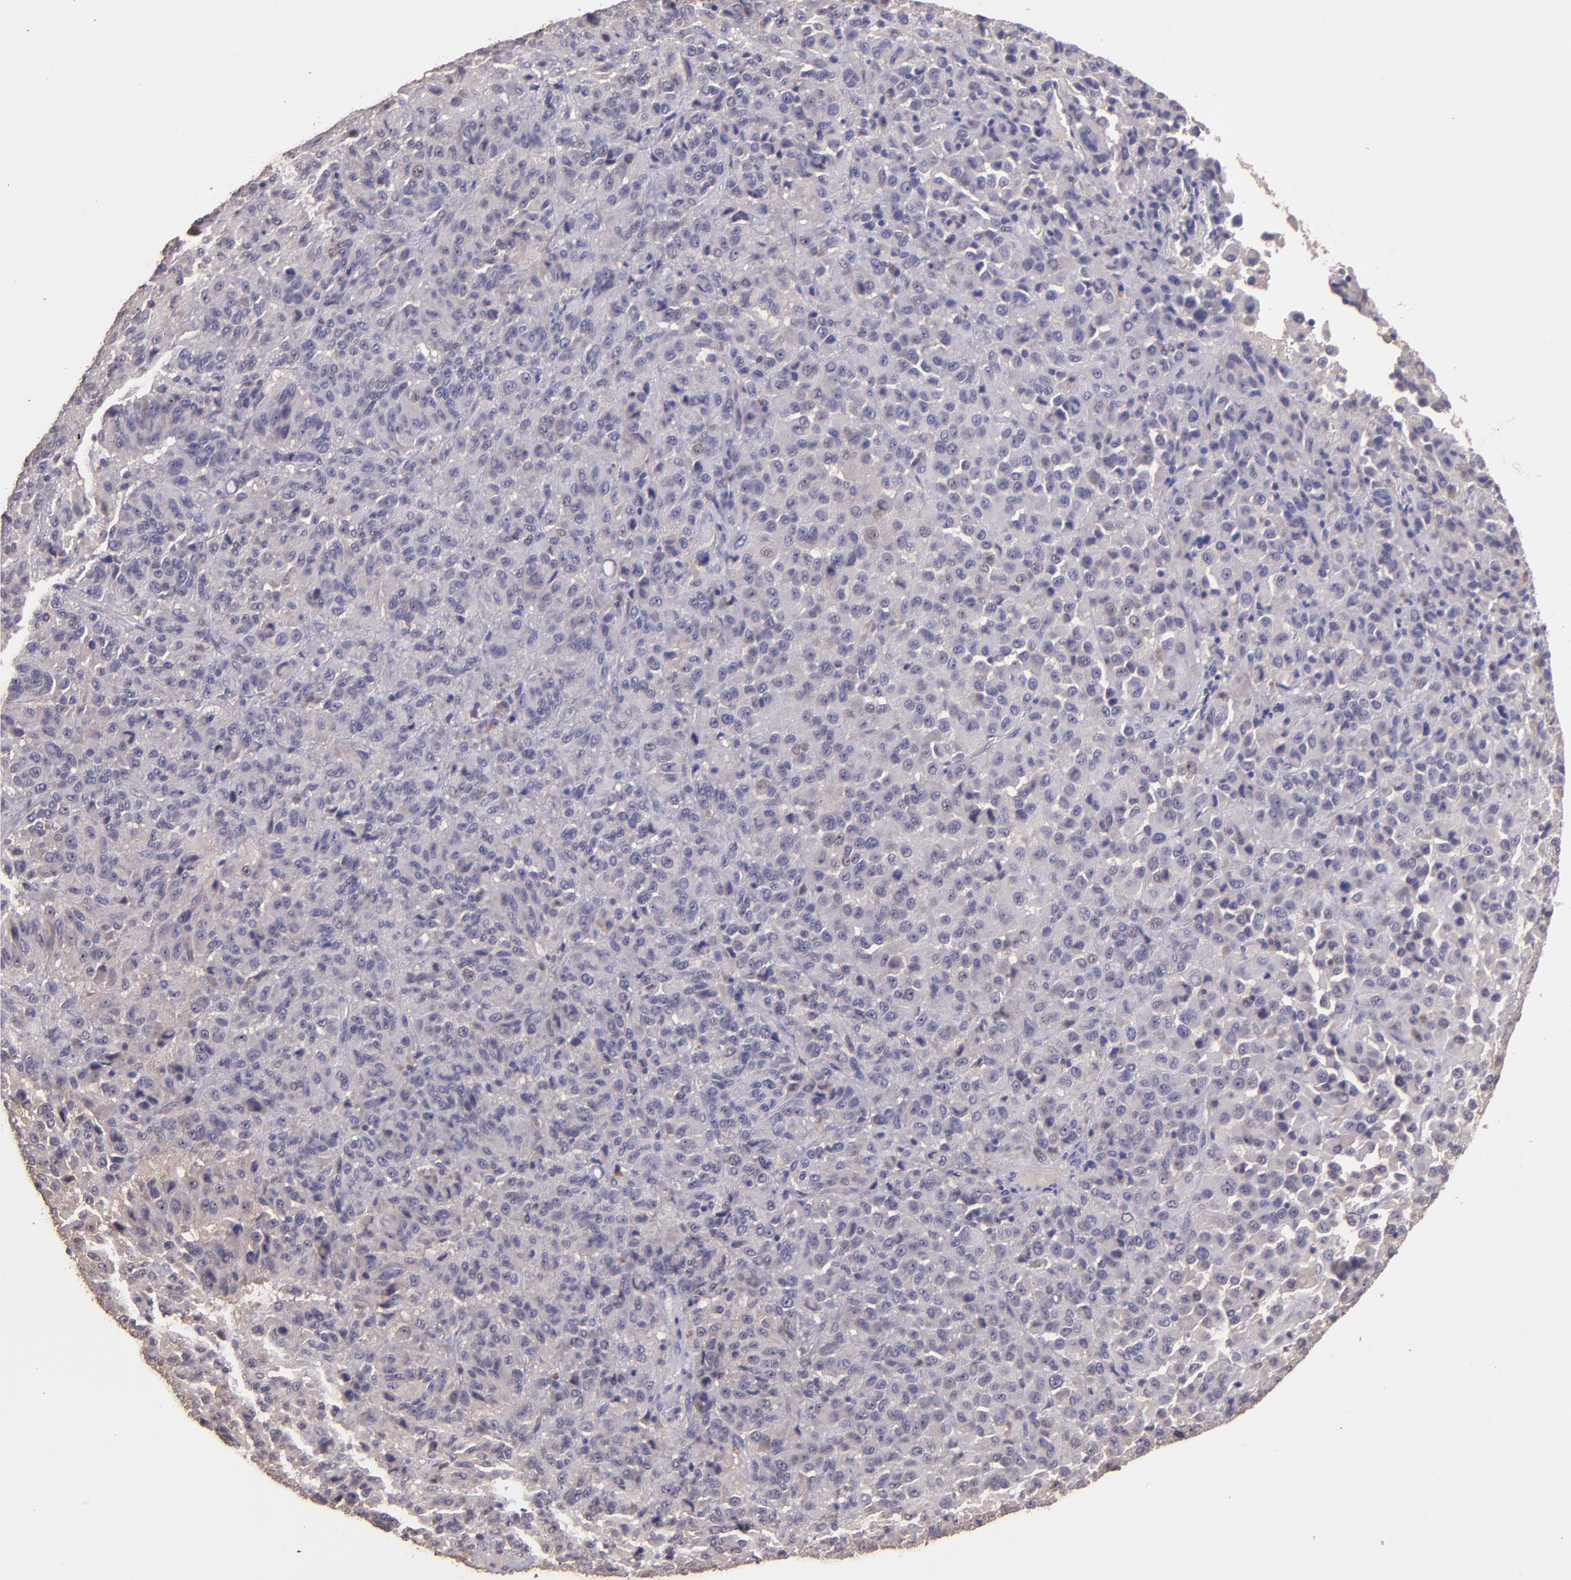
{"staining": {"intensity": "negative", "quantity": "none", "location": "none"}, "tissue": "melanoma", "cell_type": "Tumor cells", "image_type": "cancer", "snomed": [{"axis": "morphology", "description": "Malignant melanoma, Metastatic site"}, {"axis": "topography", "description": "Lung"}], "caption": "Tumor cells are negative for protein expression in human malignant melanoma (metastatic site).", "gene": "PAPPA", "patient": {"sex": "male", "age": 64}}